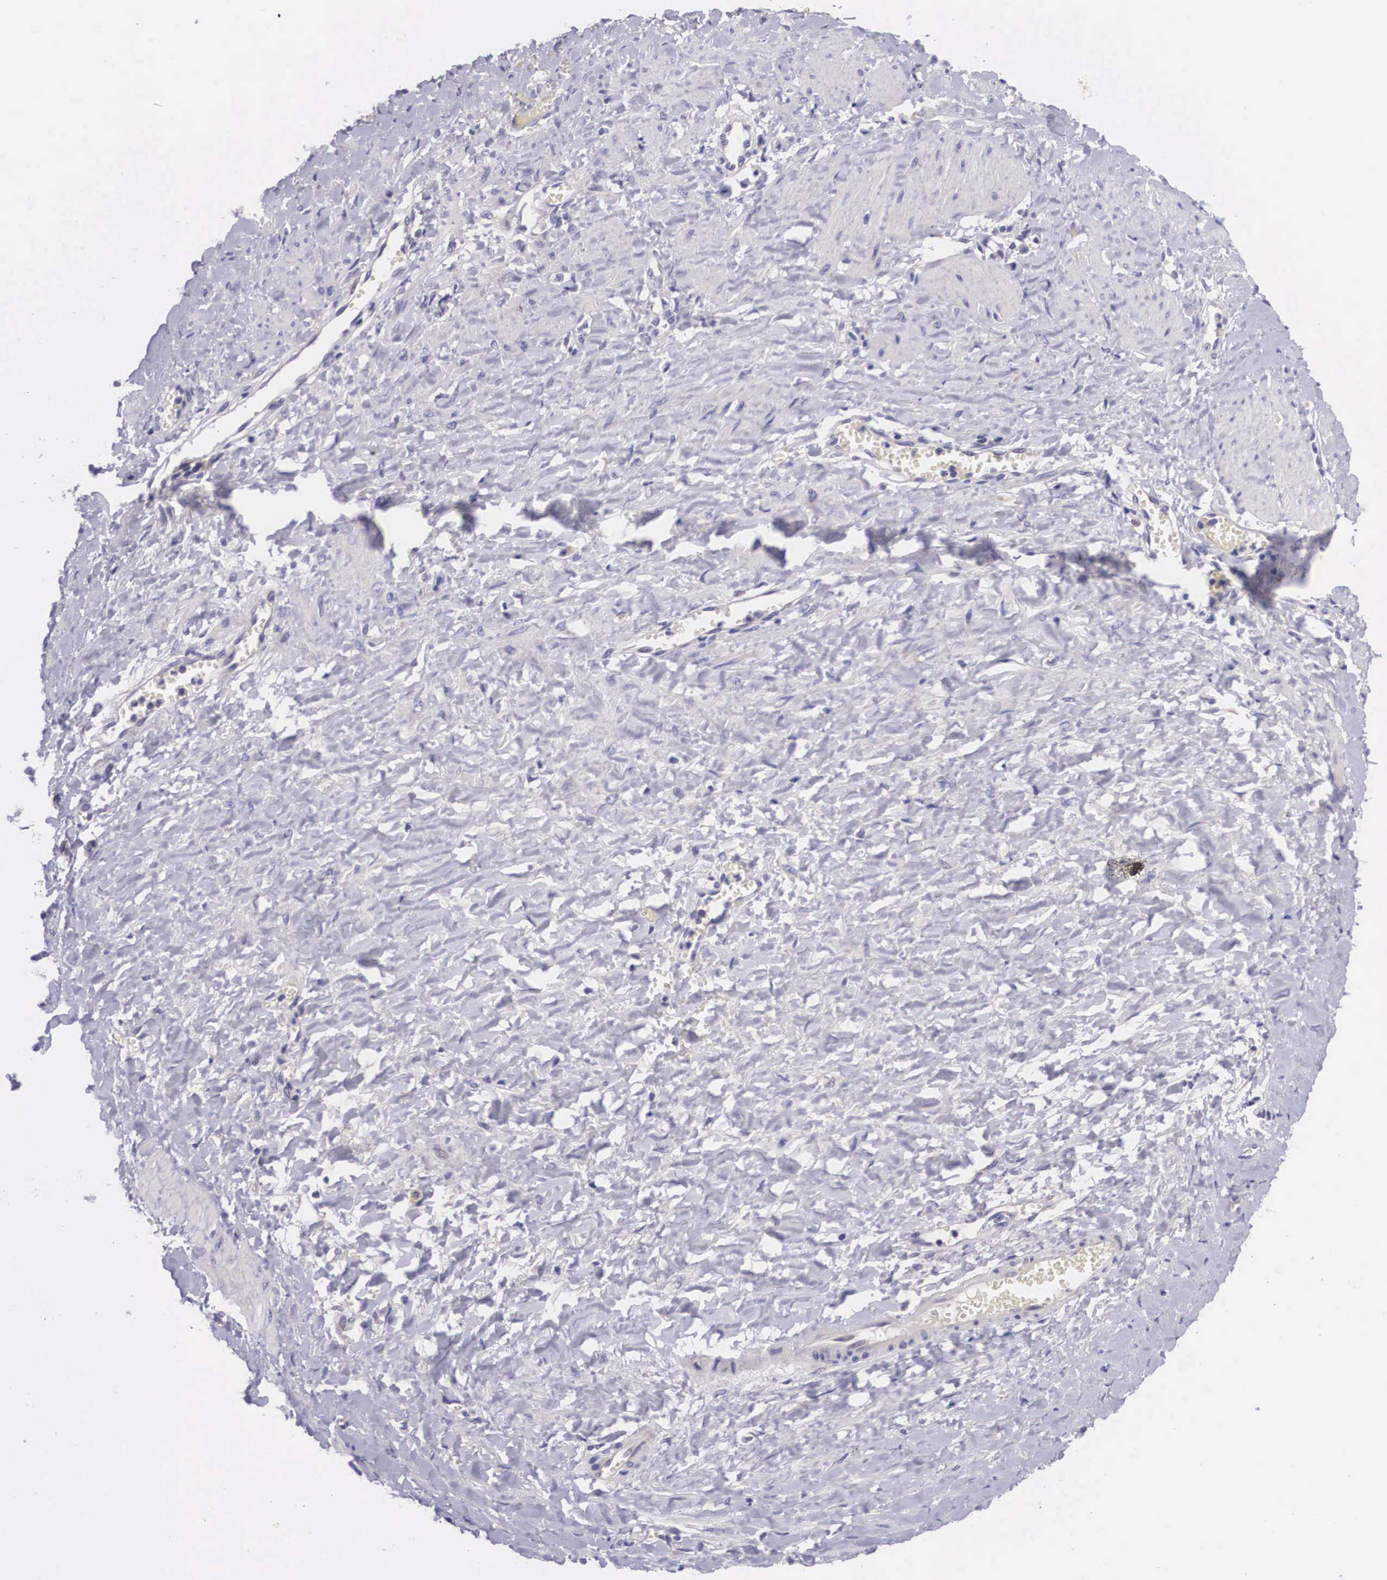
{"staining": {"intensity": "negative", "quantity": "none", "location": "none"}, "tissue": "smooth muscle", "cell_type": "Smooth muscle cells", "image_type": "normal", "snomed": [{"axis": "morphology", "description": "Normal tissue, NOS"}, {"axis": "topography", "description": "Uterus"}], "caption": "This is an immunohistochemistry (IHC) image of benign smooth muscle. There is no positivity in smooth muscle cells.", "gene": "ARG2", "patient": {"sex": "female", "age": 56}}